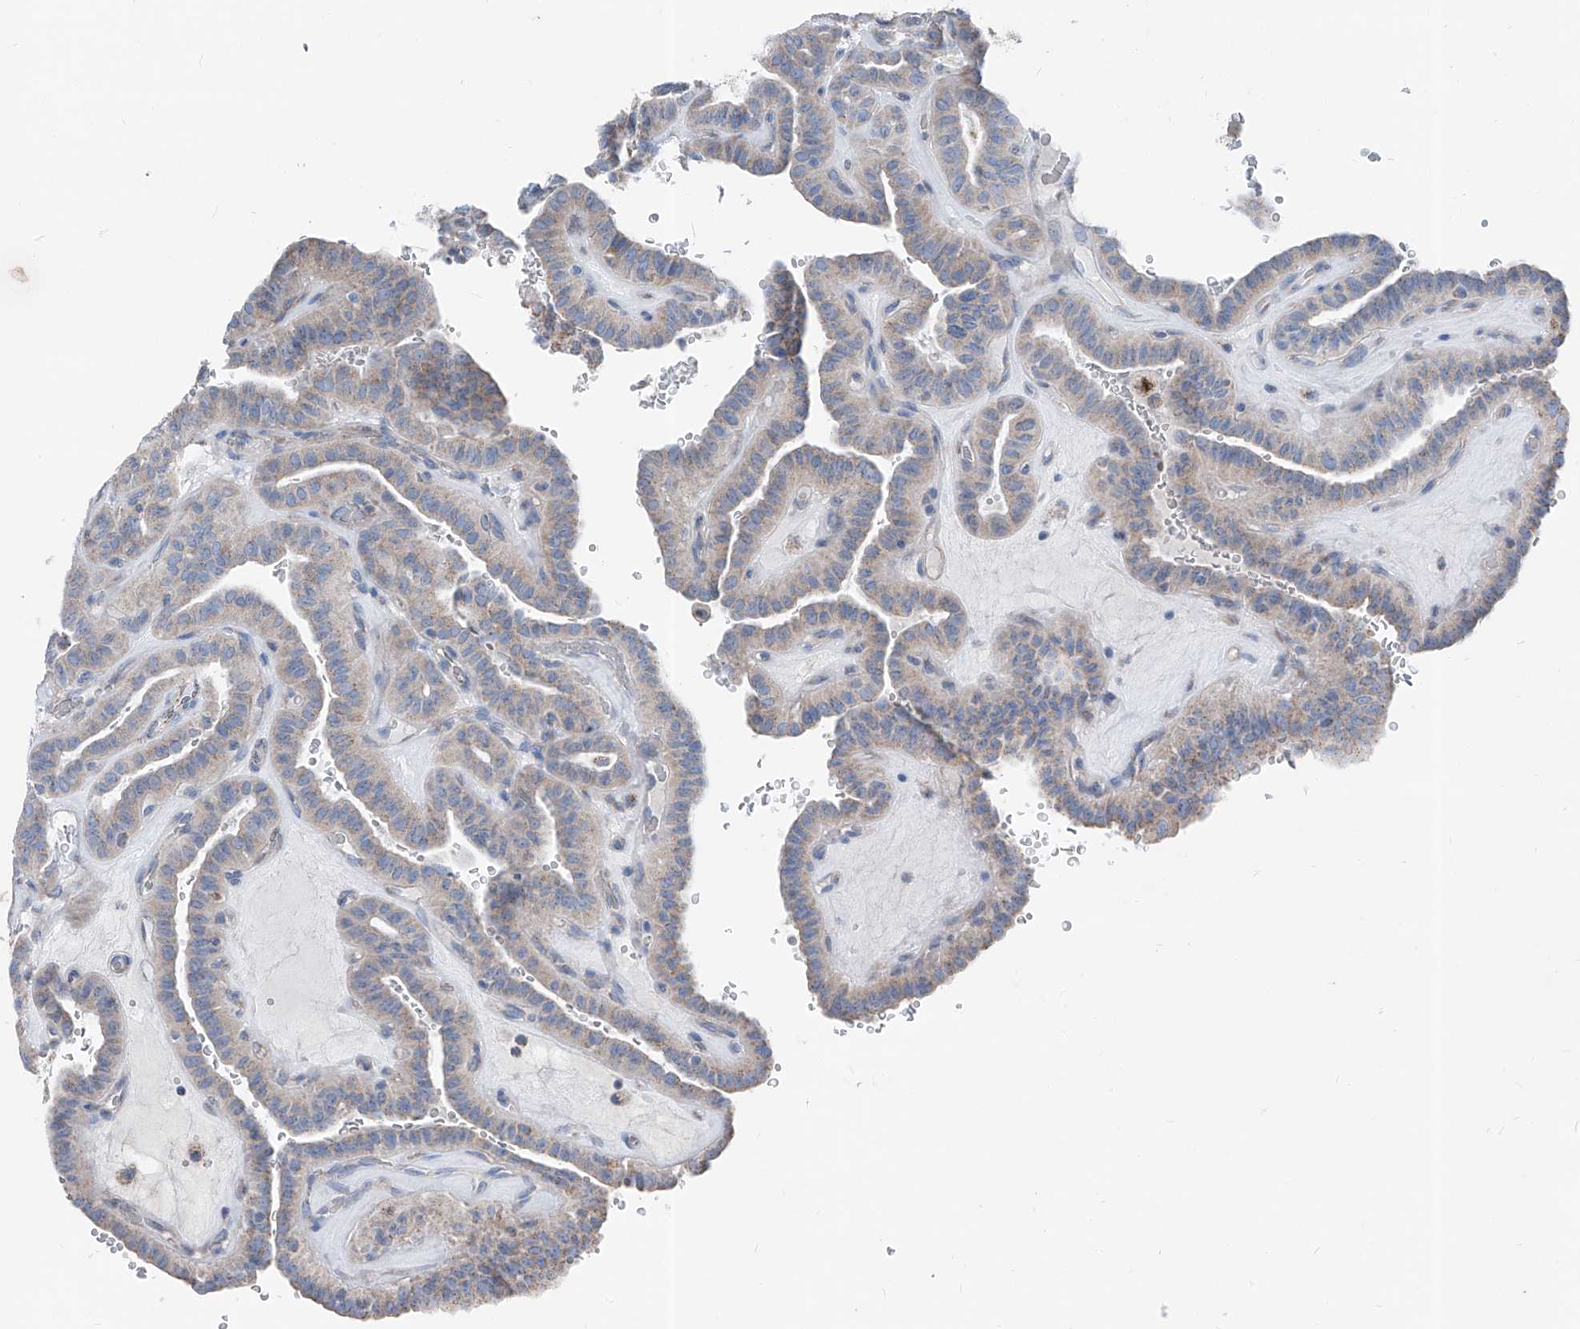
{"staining": {"intensity": "weak", "quantity": "<25%", "location": "cytoplasmic/membranous"}, "tissue": "thyroid cancer", "cell_type": "Tumor cells", "image_type": "cancer", "snomed": [{"axis": "morphology", "description": "Papillary adenocarcinoma, NOS"}, {"axis": "topography", "description": "Thyroid gland"}], "caption": "Tumor cells show no significant protein staining in papillary adenocarcinoma (thyroid). (Brightfield microscopy of DAB (3,3'-diaminobenzidine) IHC at high magnification).", "gene": "AGPS", "patient": {"sex": "male", "age": 77}}